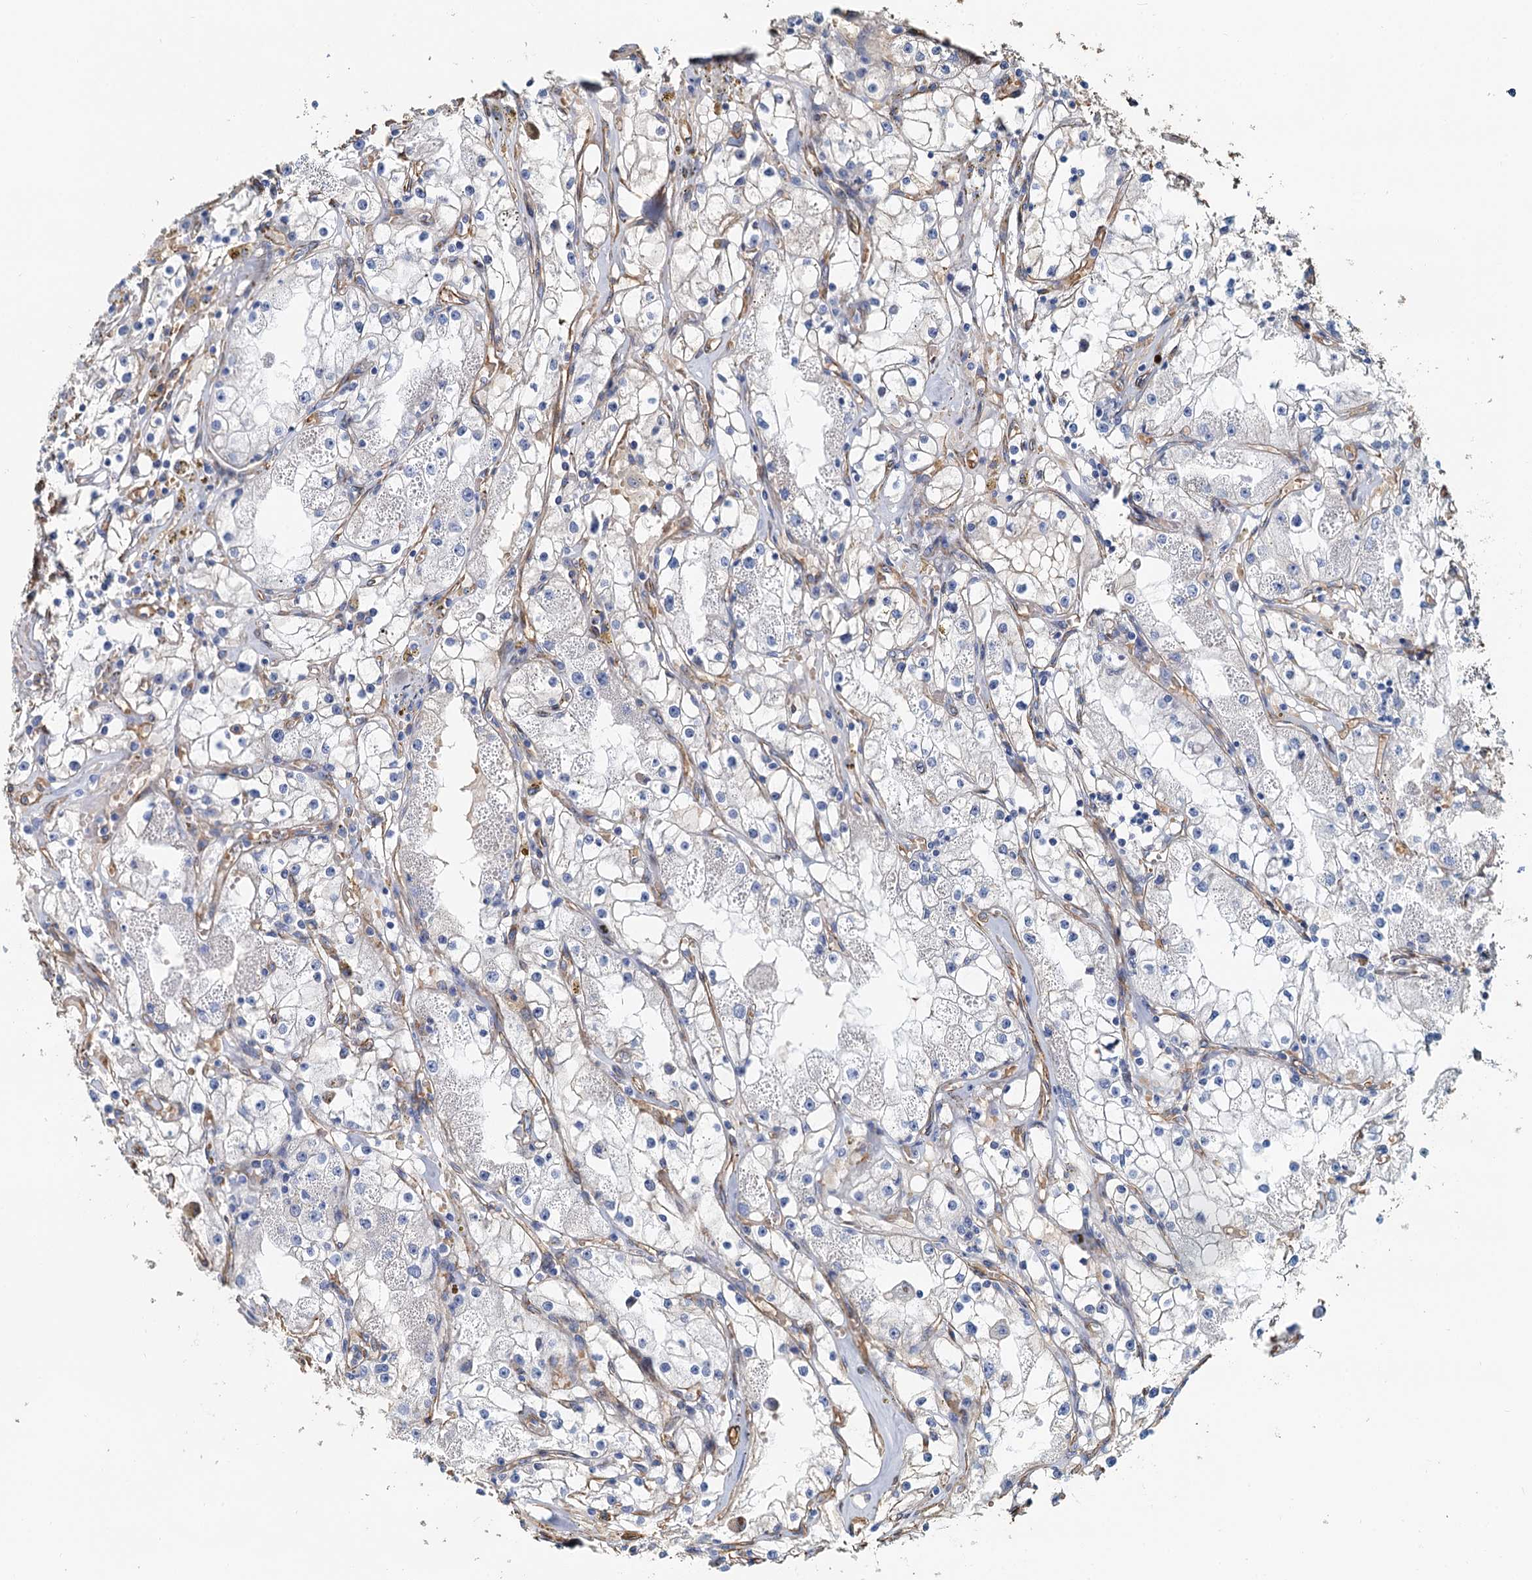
{"staining": {"intensity": "moderate", "quantity": "<25%", "location": "cytoplasmic/membranous"}, "tissue": "renal cancer", "cell_type": "Tumor cells", "image_type": "cancer", "snomed": [{"axis": "morphology", "description": "Adenocarcinoma, NOS"}, {"axis": "topography", "description": "Kidney"}], "caption": "Protein expression analysis of adenocarcinoma (renal) shows moderate cytoplasmic/membranous positivity in about <25% of tumor cells.", "gene": "DGKG", "patient": {"sex": "male", "age": 56}}